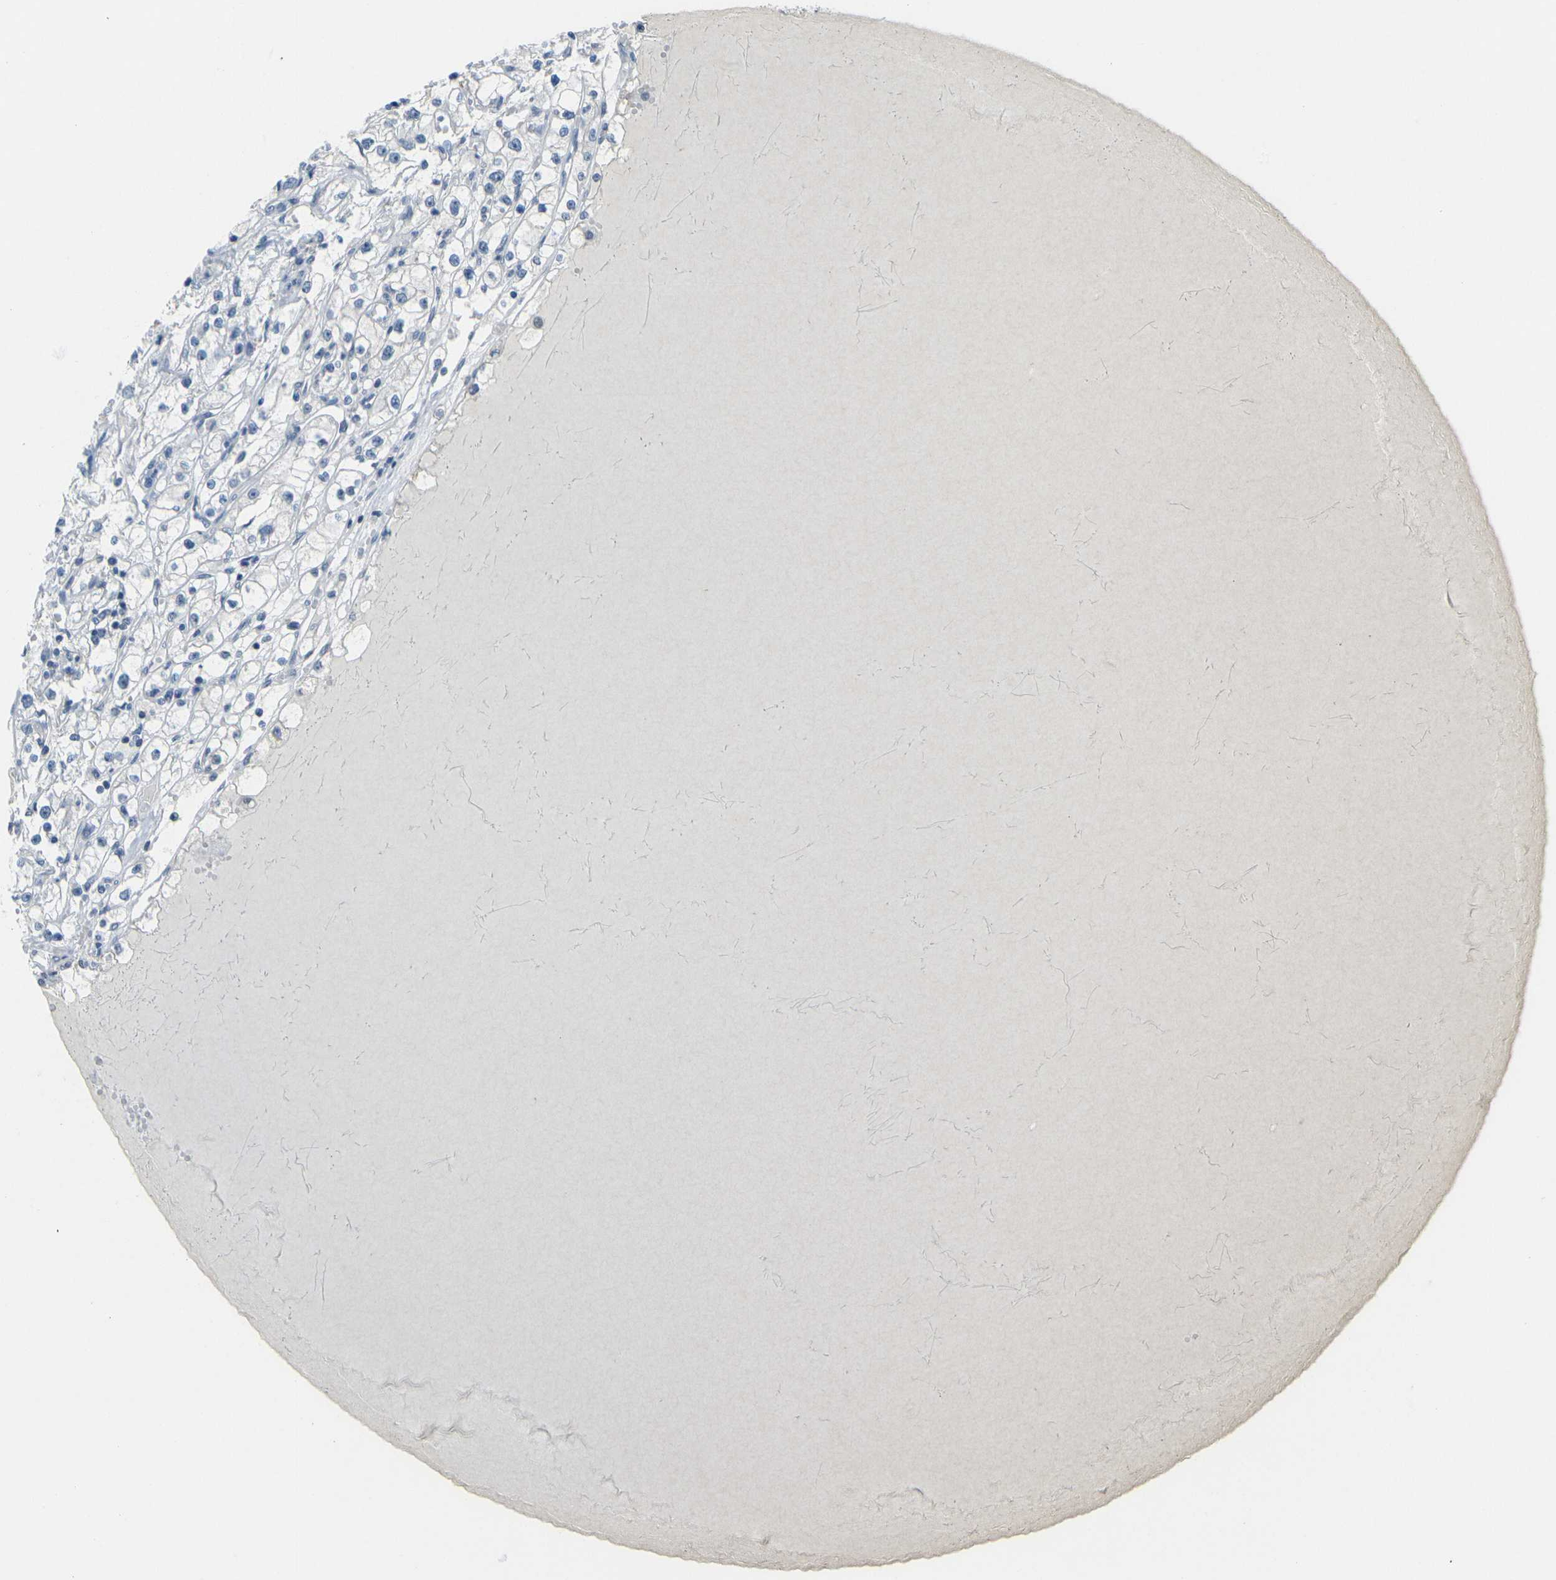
{"staining": {"intensity": "negative", "quantity": "none", "location": "none"}, "tissue": "renal cancer", "cell_type": "Tumor cells", "image_type": "cancer", "snomed": [{"axis": "morphology", "description": "Adenocarcinoma, NOS"}, {"axis": "topography", "description": "Kidney"}], "caption": "IHC image of neoplastic tissue: renal adenocarcinoma stained with DAB displays no significant protein staining in tumor cells.", "gene": "SPTBN2", "patient": {"sex": "male", "age": 56}}